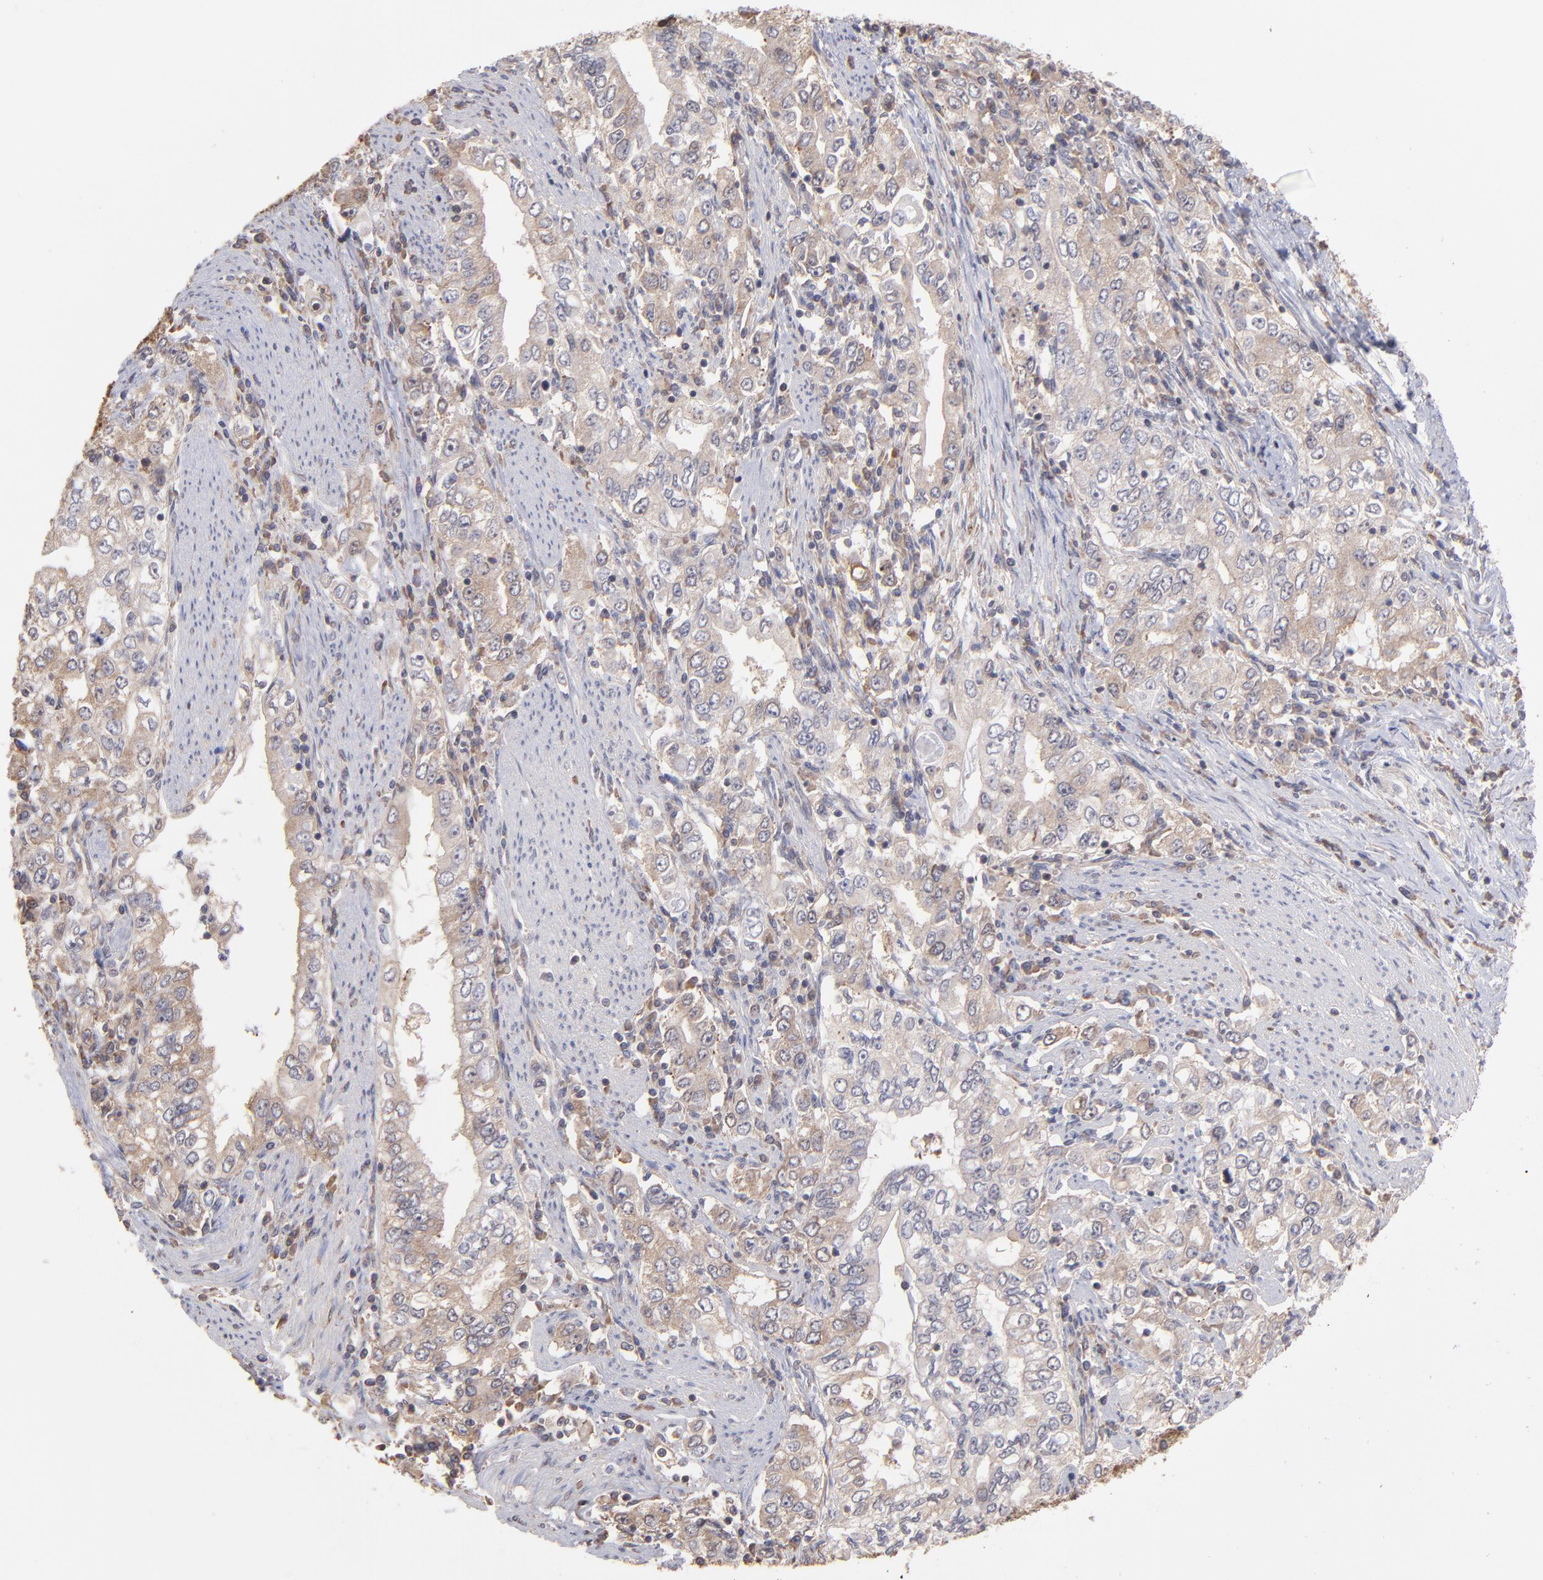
{"staining": {"intensity": "weak", "quantity": ">75%", "location": "cytoplasmic/membranous"}, "tissue": "stomach cancer", "cell_type": "Tumor cells", "image_type": "cancer", "snomed": [{"axis": "morphology", "description": "Adenocarcinoma, NOS"}, {"axis": "topography", "description": "Stomach, lower"}], "caption": "Tumor cells display weak cytoplasmic/membranous expression in approximately >75% of cells in stomach cancer (adenocarcinoma).", "gene": "MAPRE1", "patient": {"sex": "female", "age": 72}}